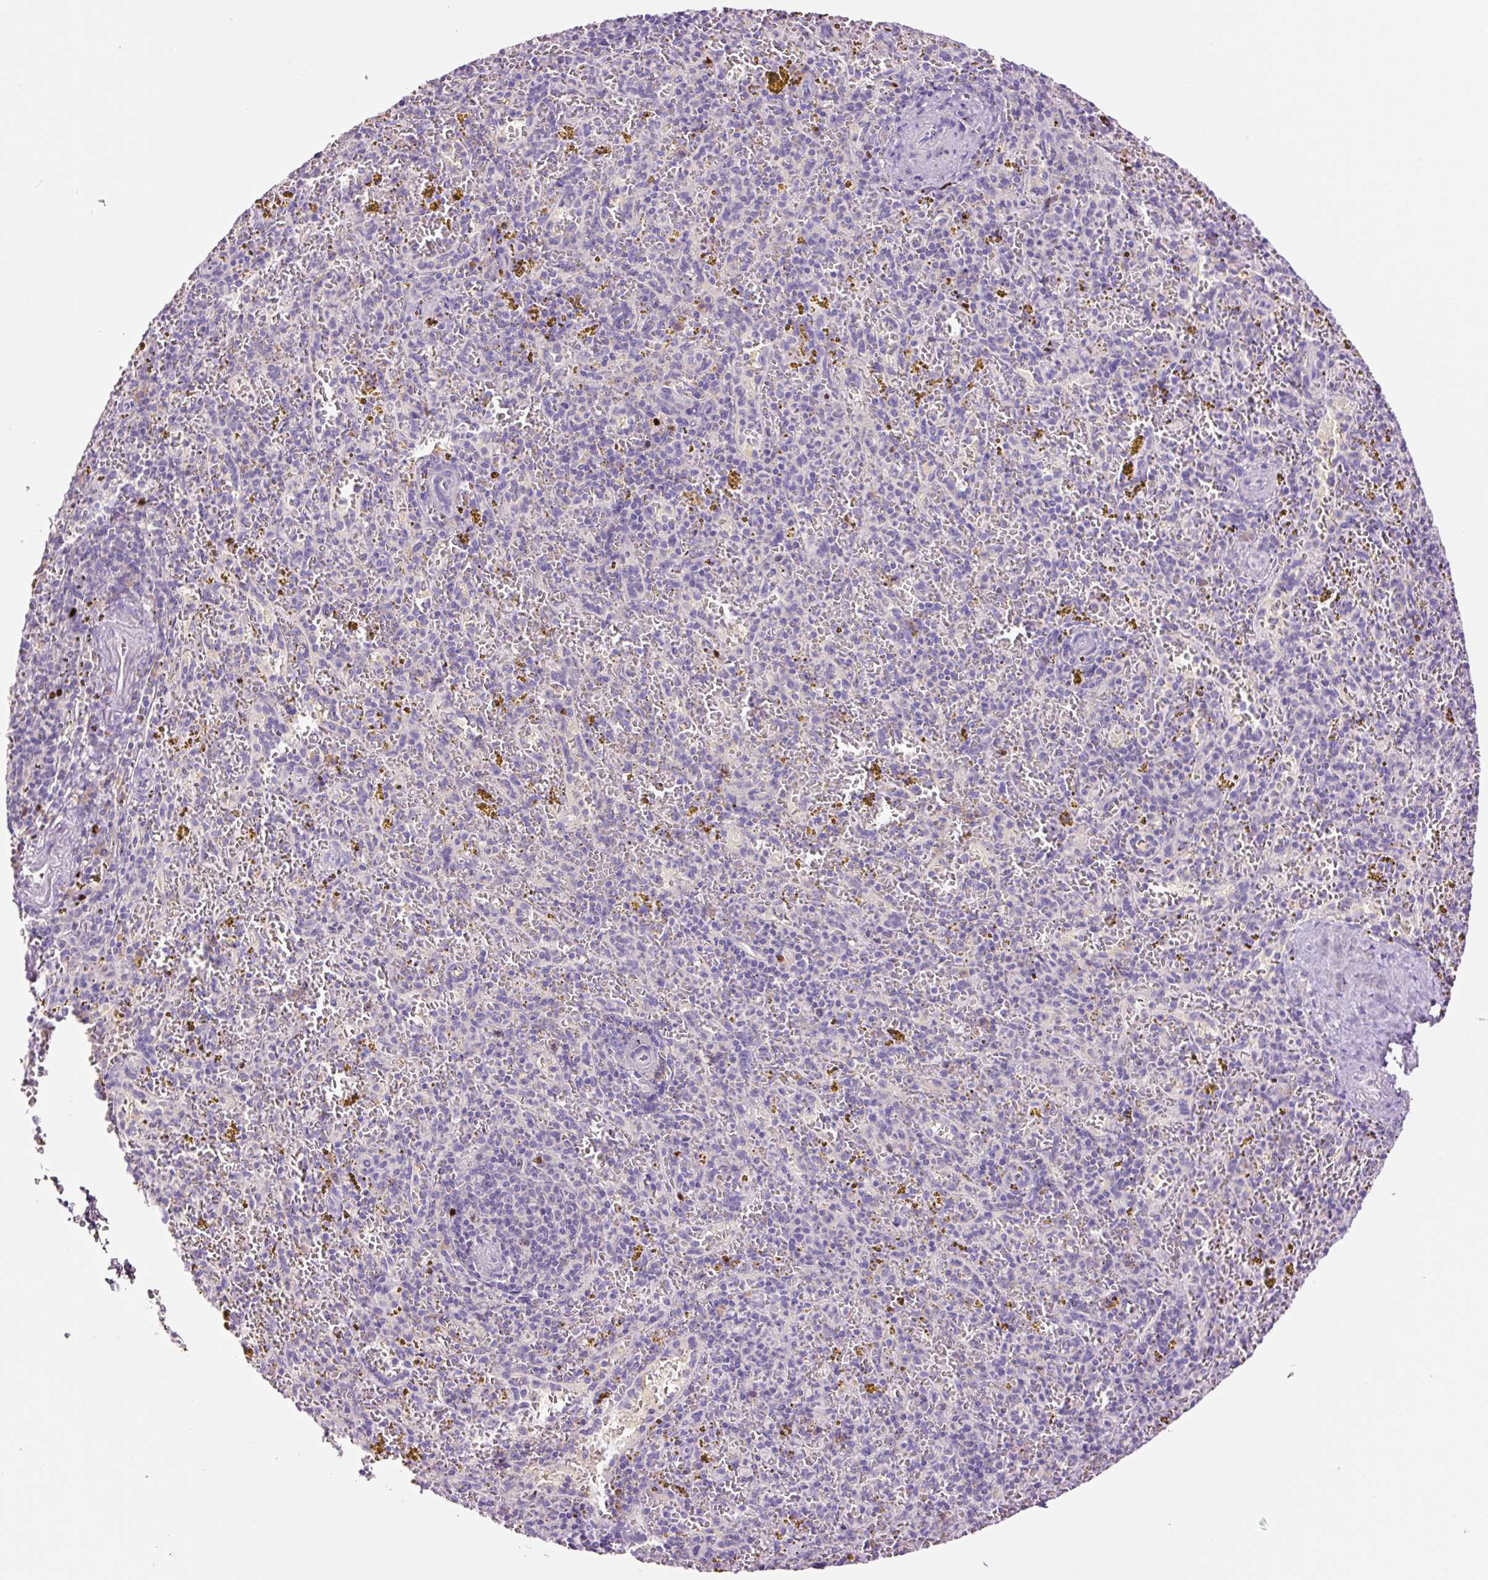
{"staining": {"intensity": "negative", "quantity": "none", "location": "none"}, "tissue": "spleen", "cell_type": "Cells in red pulp", "image_type": "normal", "snomed": [{"axis": "morphology", "description": "Normal tissue, NOS"}, {"axis": "topography", "description": "Spleen"}], "caption": "Image shows no protein positivity in cells in red pulp of benign spleen.", "gene": "DPPA4", "patient": {"sex": "male", "age": 57}}